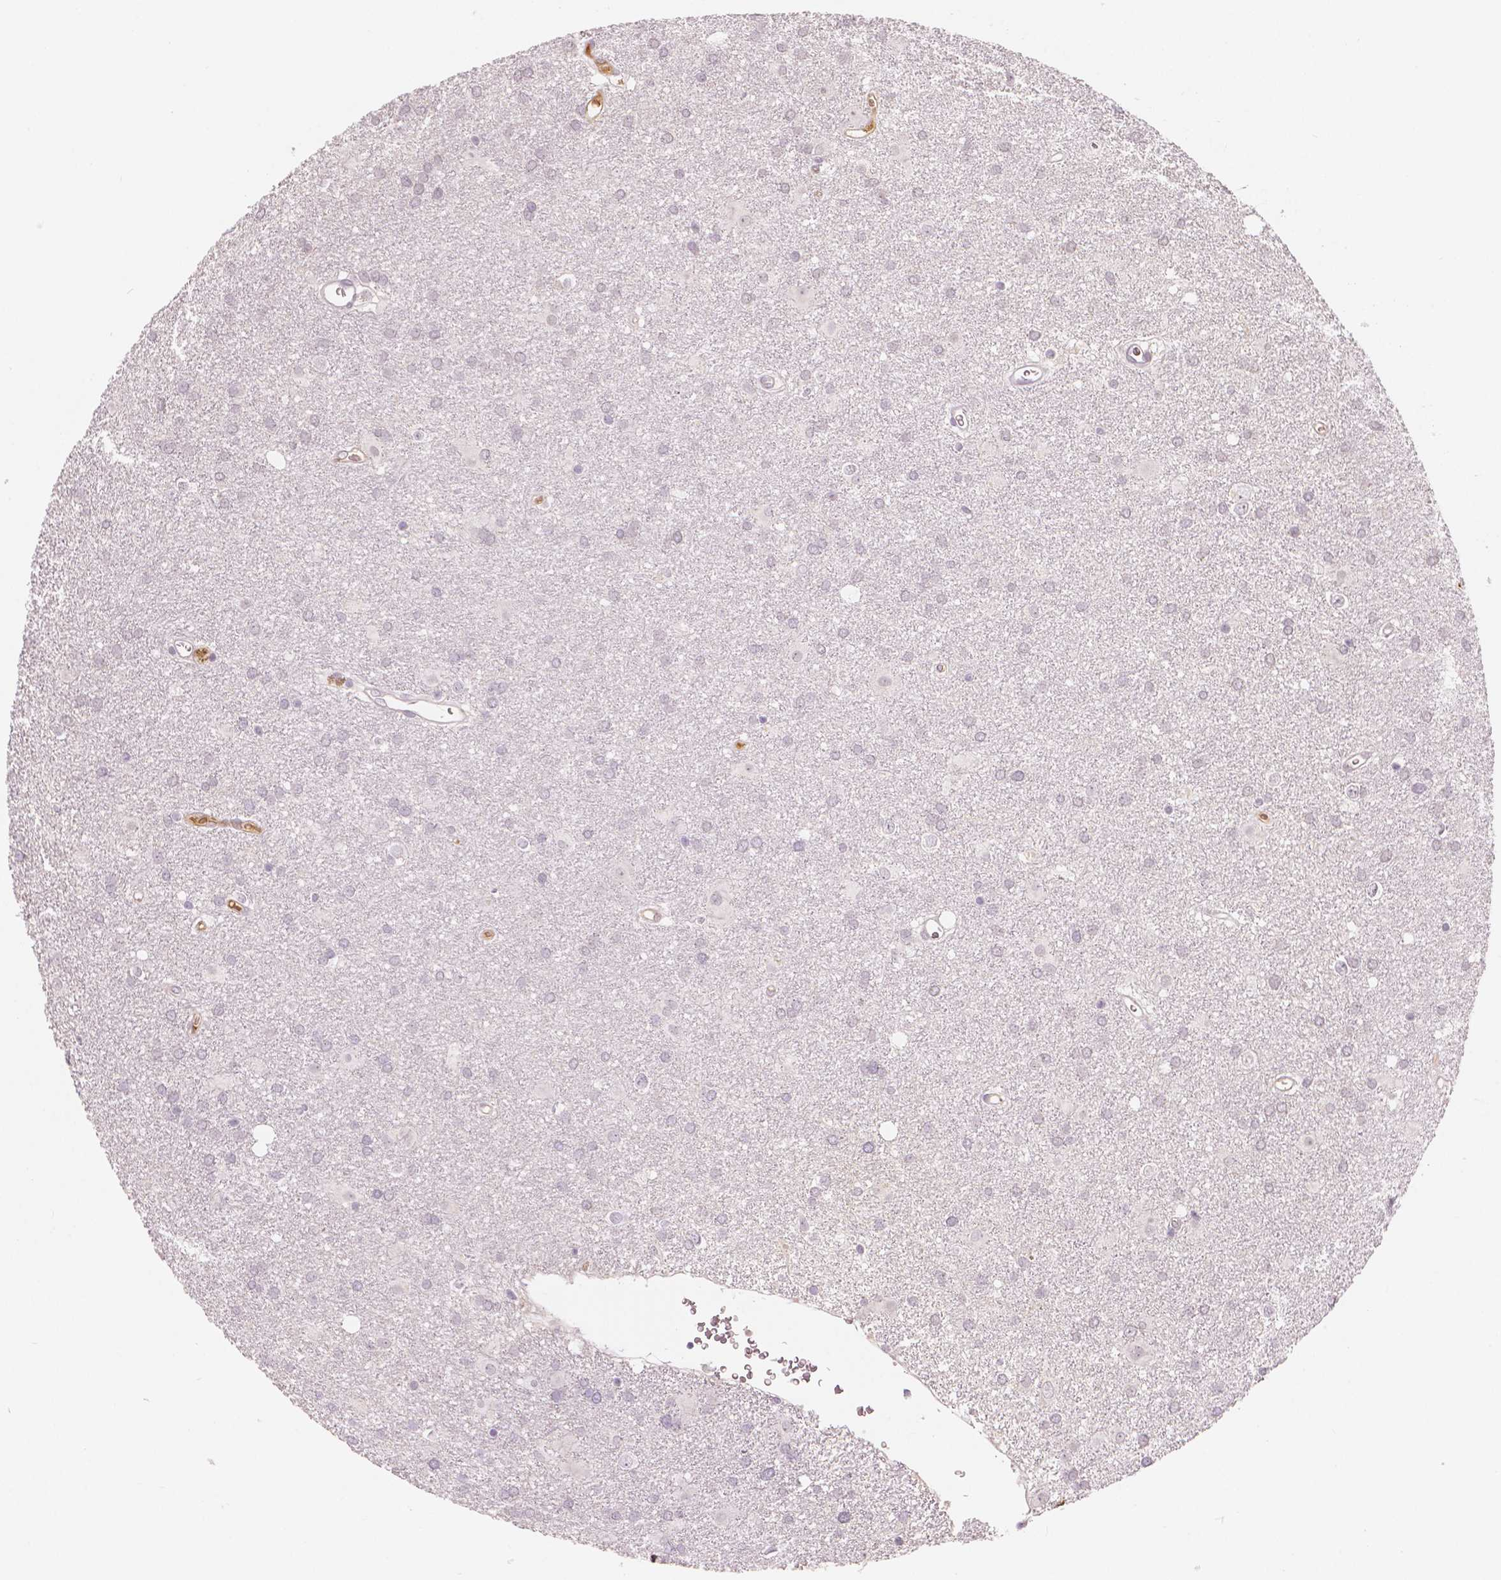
{"staining": {"intensity": "negative", "quantity": "none", "location": "none"}, "tissue": "glioma", "cell_type": "Tumor cells", "image_type": "cancer", "snomed": [{"axis": "morphology", "description": "Glioma, malignant, Low grade"}, {"axis": "topography", "description": "Brain"}], "caption": "Immunohistochemistry (IHC) image of human malignant glioma (low-grade) stained for a protein (brown), which demonstrates no expression in tumor cells.", "gene": "APOA4", "patient": {"sex": "male", "age": 58}}